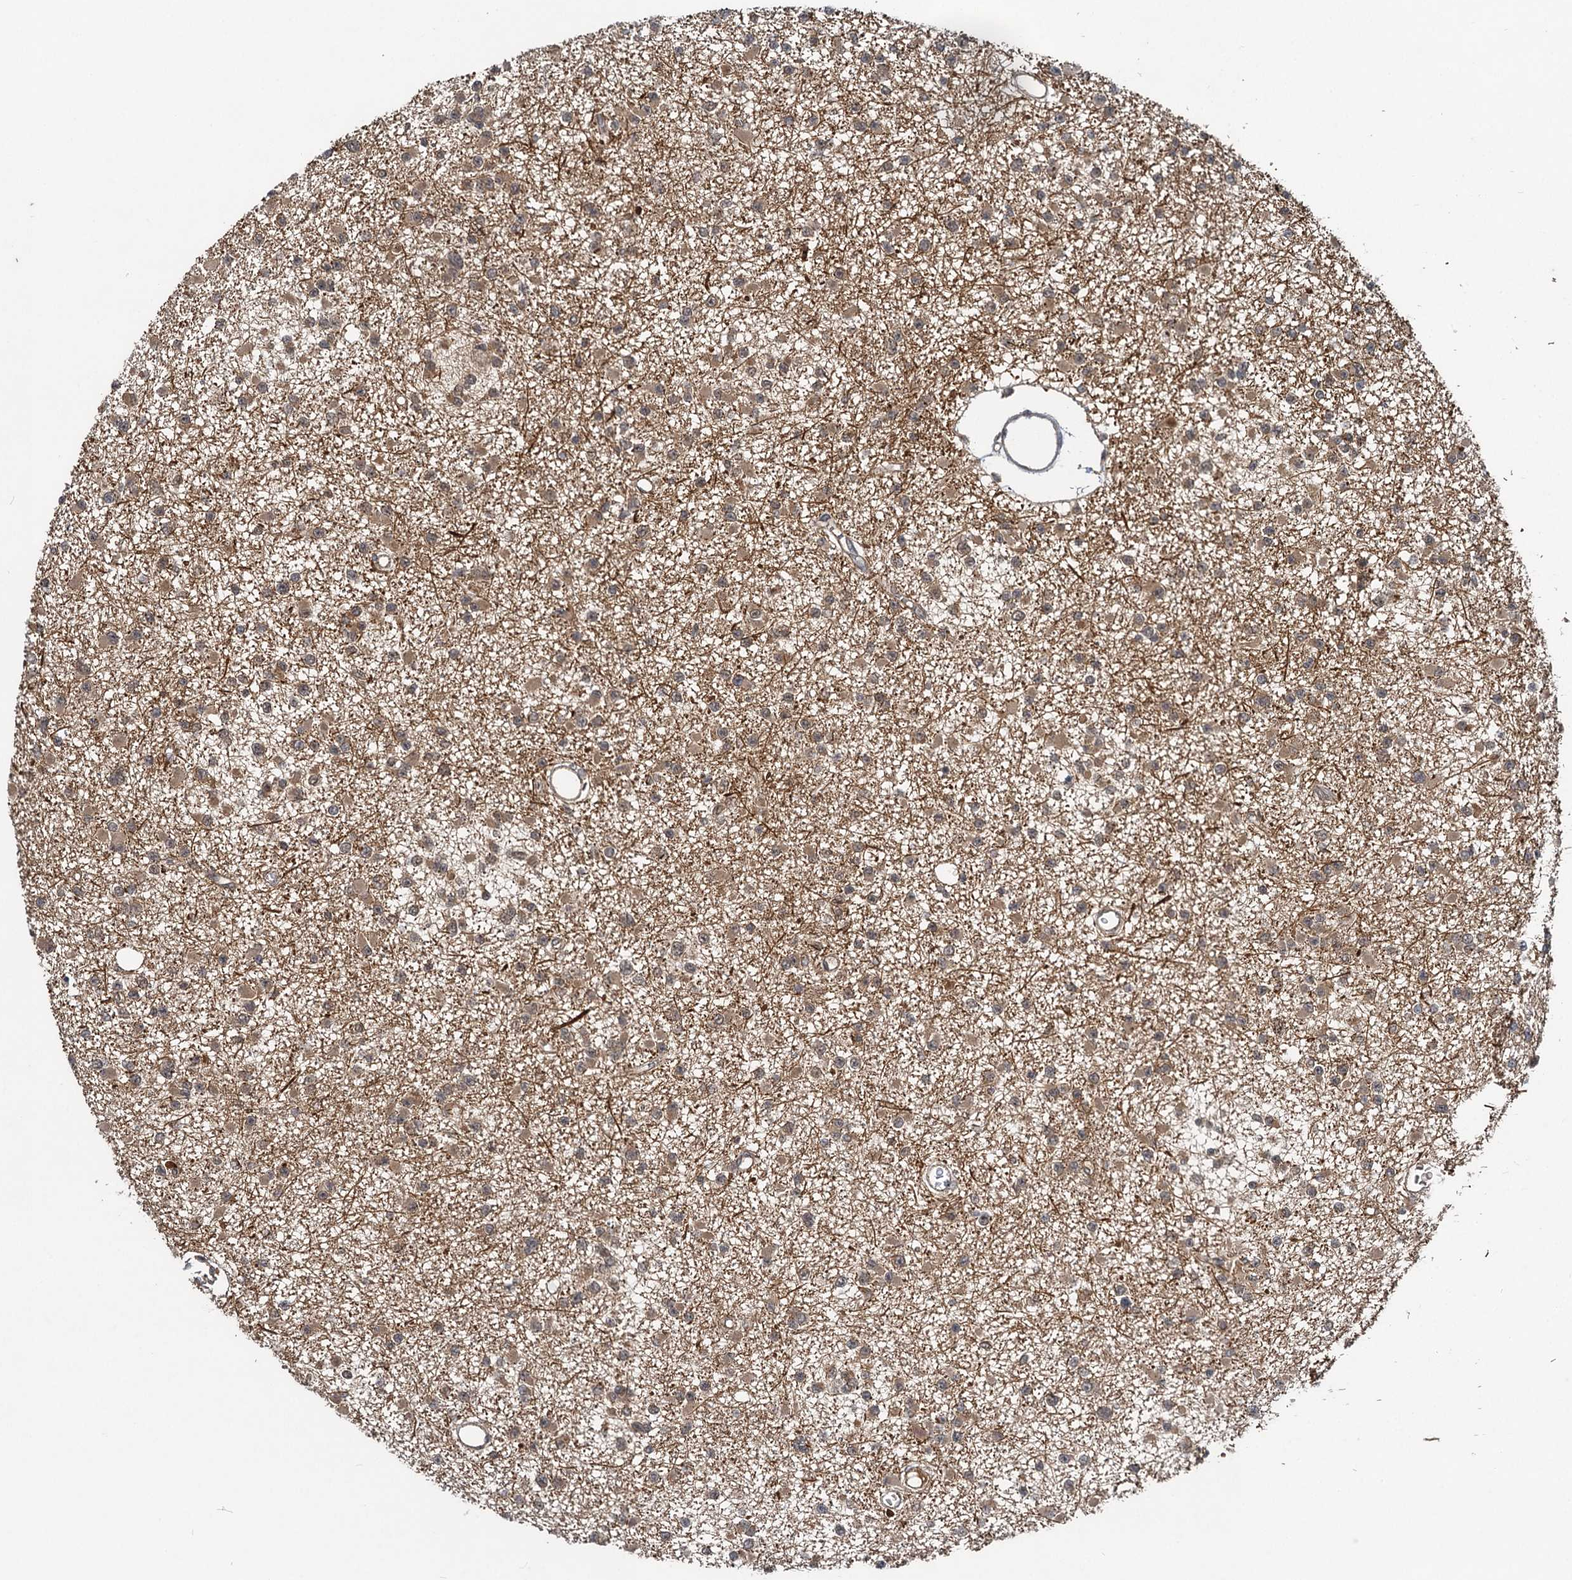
{"staining": {"intensity": "moderate", "quantity": ">75%", "location": "cytoplasmic/membranous"}, "tissue": "glioma", "cell_type": "Tumor cells", "image_type": "cancer", "snomed": [{"axis": "morphology", "description": "Glioma, malignant, Low grade"}, {"axis": "topography", "description": "Brain"}], "caption": "Tumor cells exhibit medium levels of moderate cytoplasmic/membranous staining in about >75% of cells in glioma.", "gene": "RITA1", "patient": {"sex": "female", "age": 22}}